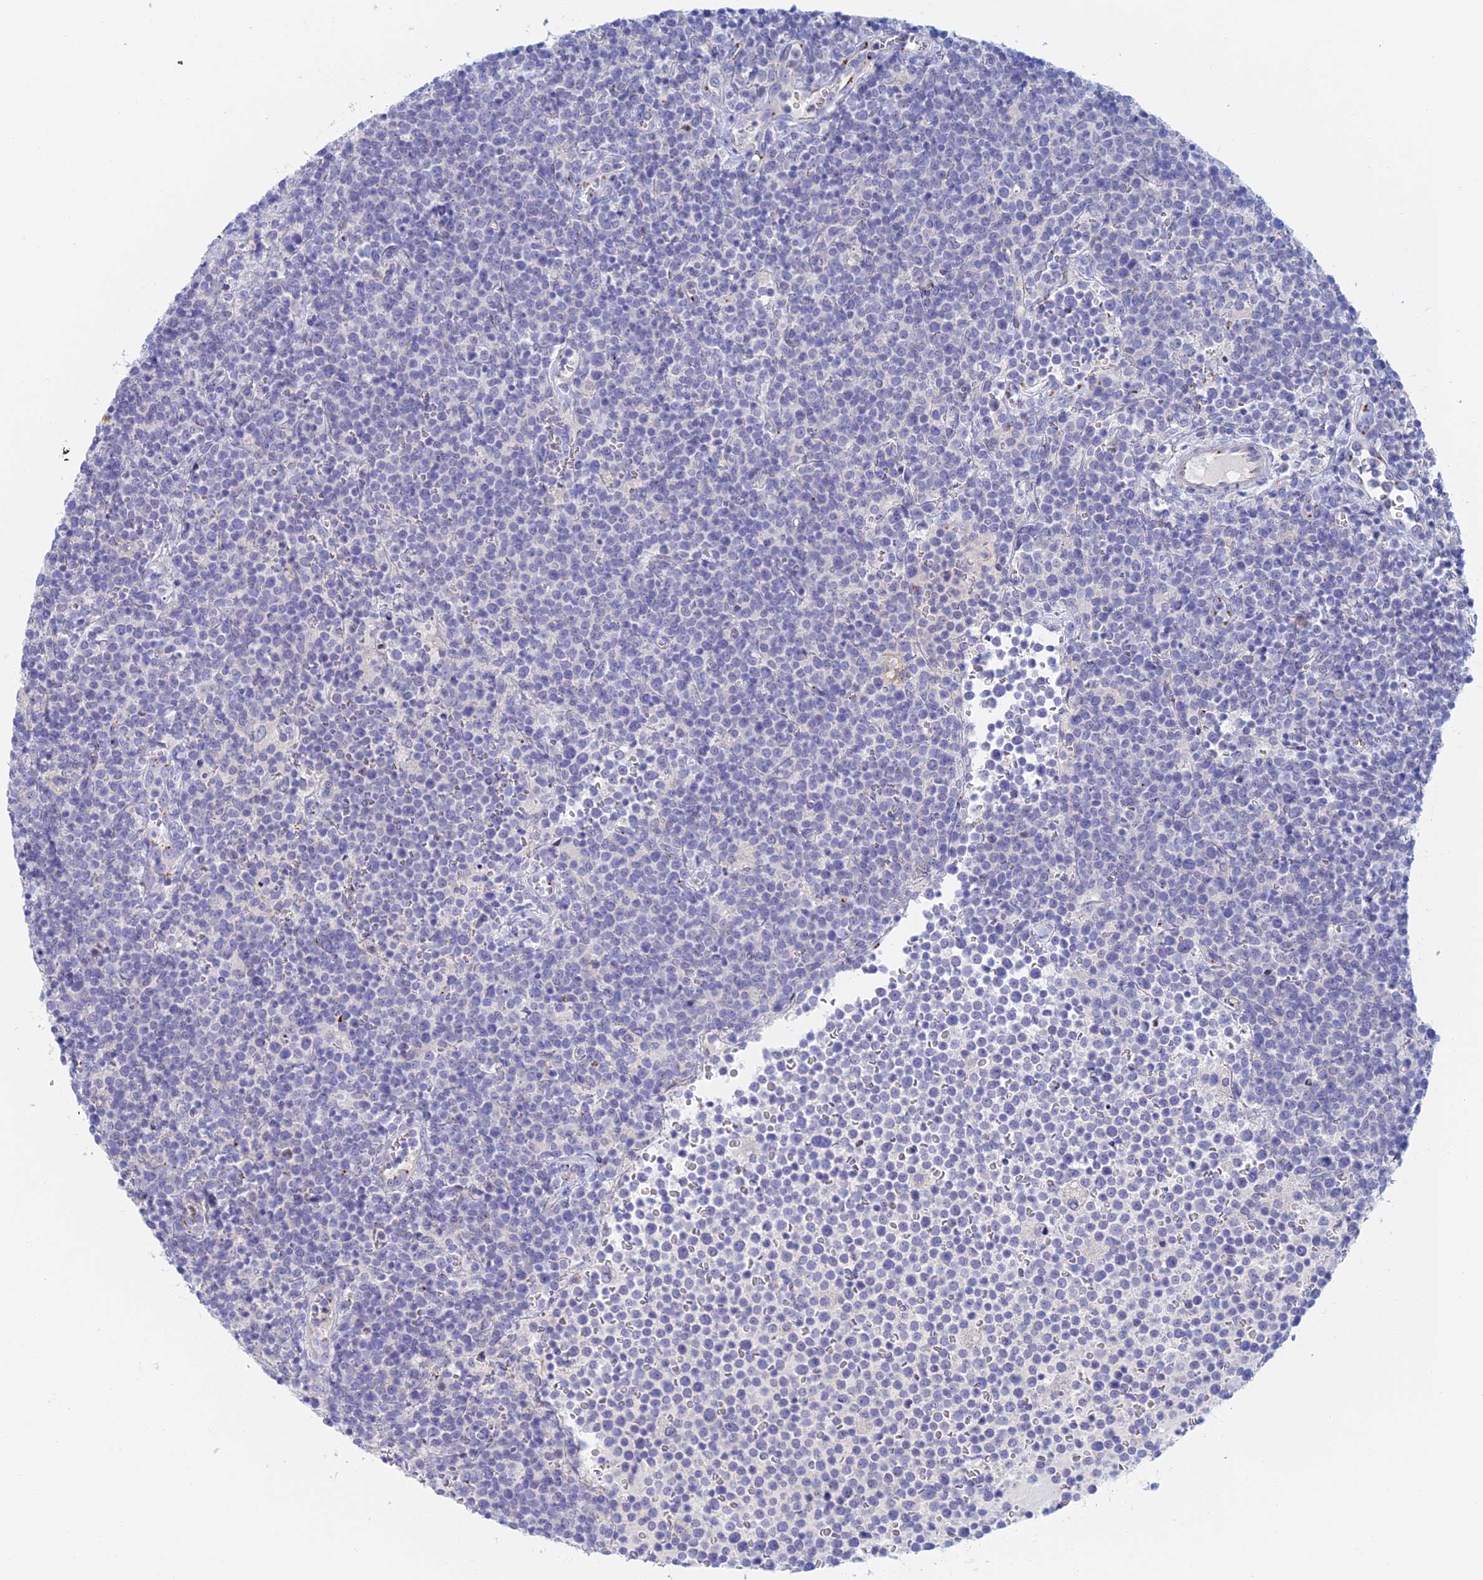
{"staining": {"intensity": "negative", "quantity": "none", "location": "none"}, "tissue": "lymphoma", "cell_type": "Tumor cells", "image_type": "cancer", "snomed": [{"axis": "morphology", "description": "Malignant lymphoma, non-Hodgkin's type, High grade"}, {"axis": "topography", "description": "Lymph node"}], "caption": "Micrograph shows no significant protein positivity in tumor cells of lymphoma.", "gene": "SLC24A3", "patient": {"sex": "male", "age": 61}}